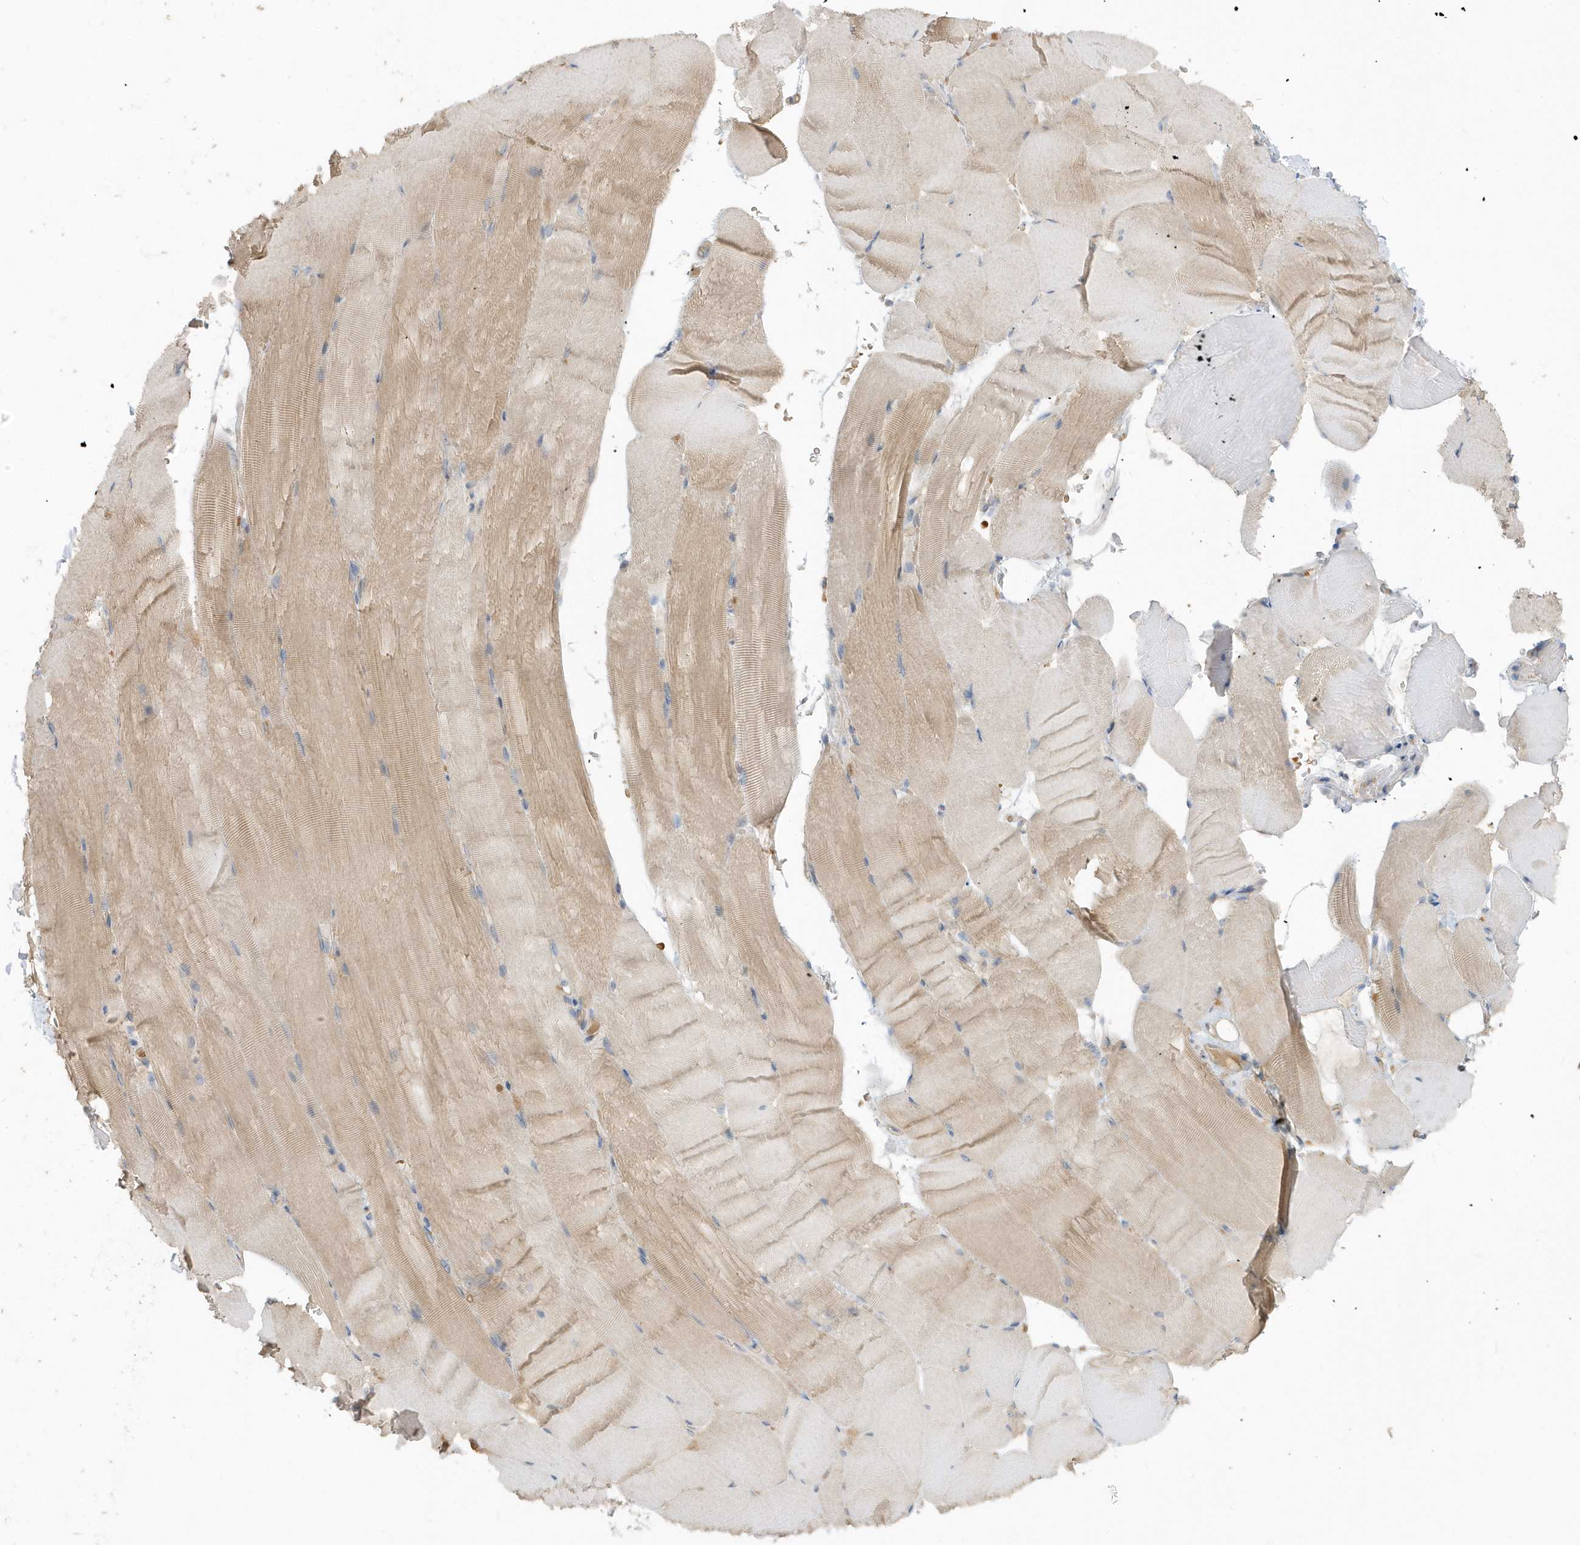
{"staining": {"intensity": "weak", "quantity": "25%-75%", "location": "cytoplasmic/membranous"}, "tissue": "skeletal muscle", "cell_type": "Myocytes", "image_type": "normal", "snomed": [{"axis": "morphology", "description": "Normal tissue, NOS"}, {"axis": "topography", "description": "Skeletal muscle"}, {"axis": "topography", "description": "Parathyroid gland"}], "caption": "Protein expression analysis of benign human skeletal muscle reveals weak cytoplasmic/membranous expression in approximately 25%-75% of myocytes.", "gene": "USP53", "patient": {"sex": "female", "age": 37}}